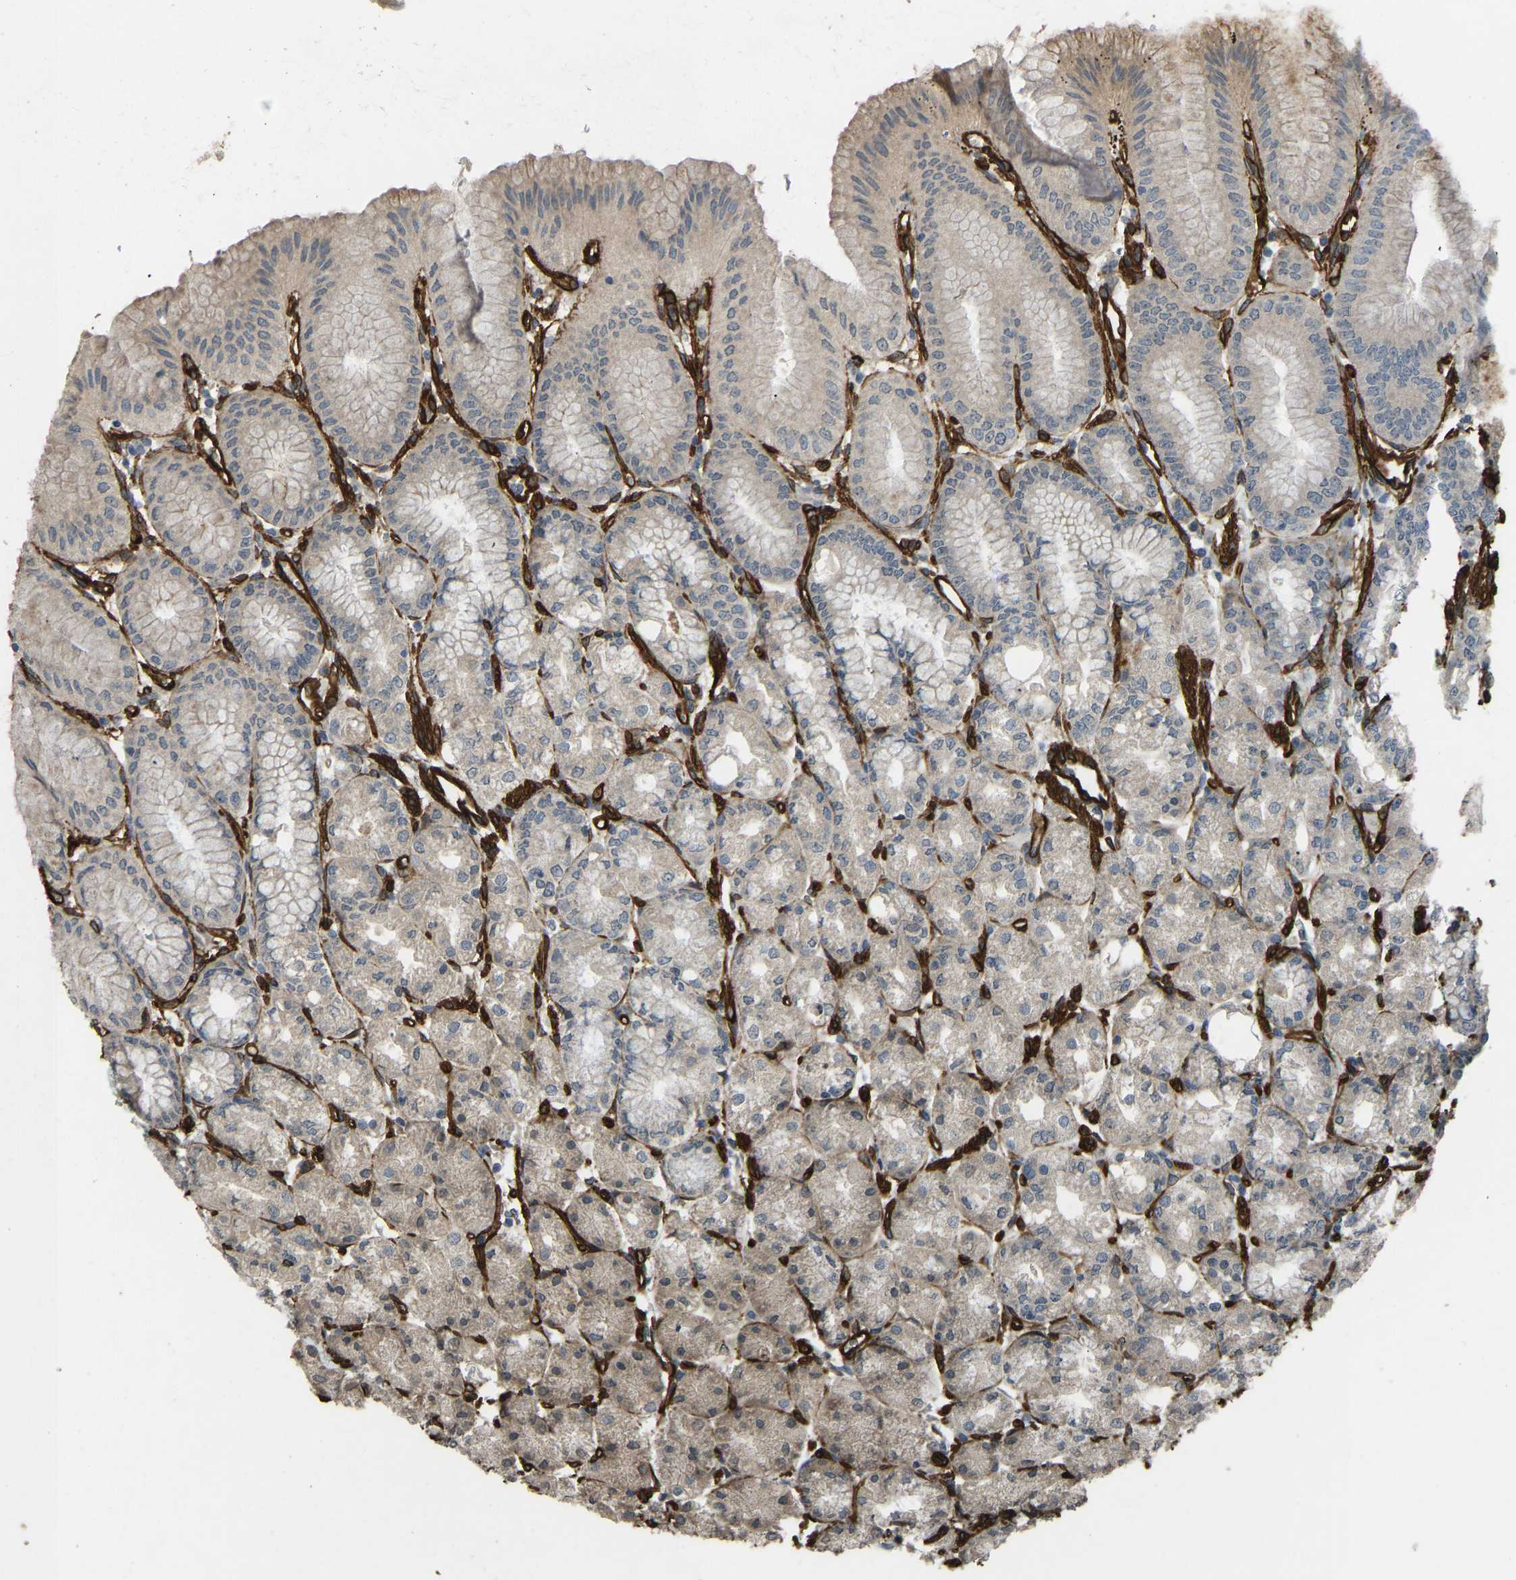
{"staining": {"intensity": "moderate", "quantity": ">75%", "location": "cytoplasmic/membranous"}, "tissue": "stomach", "cell_type": "Glandular cells", "image_type": "normal", "snomed": [{"axis": "morphology", "description": "Normal tissue, NOS"}, {"axis": "topography", "description": "Stomach, lower"}], "caption": "Stomach stained with immunohistochemistry (IHC) displays moderate cytoplasmic/membranous staining in about >75% of glandular cells. (brown staining indicates protein expression, while blue staining denotes nuclei).", "gene": "NMB", "patient": {"sex": "male", "age": 71}}